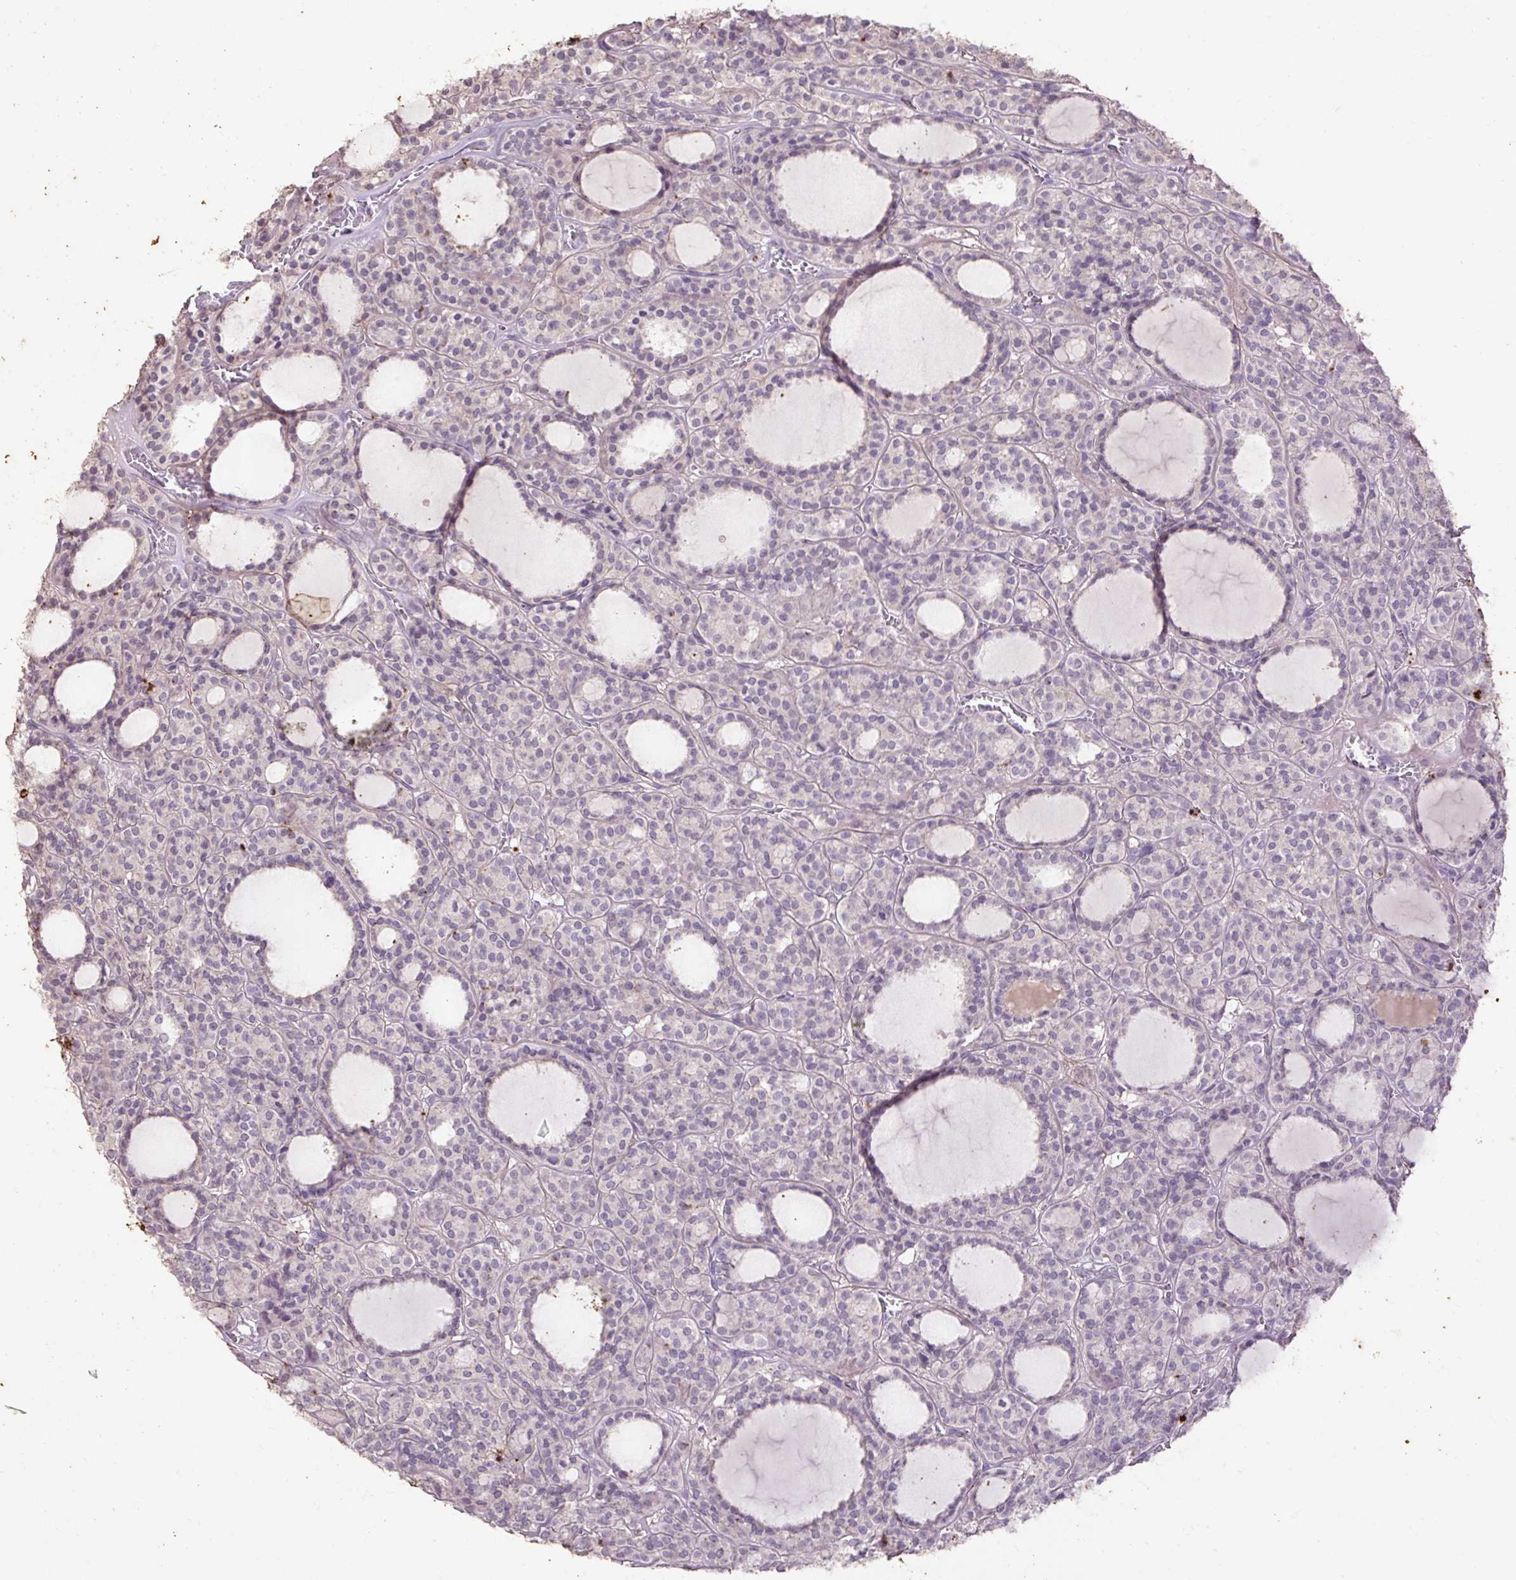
{"staining": {"intensity": "negative", "quantity": "none", "location": "none"}, "tissue": "thyroid cancer", "cell_type": "Tumor cells", "image_type": "cancer", "snomed": [{"axis": "morphology", "description": "Follicular adenoma carcinoma, NOS"}, {"axis": "topography", "description": "Thyroid gland"}], "caption": "This is an immunohistochemistry photomicrograph of thyroid cancer (follicular adenoma carcinoma). There is no staining in tumor cells.", "gene": "LRTM2", "patient": {"sex": "female", "age": 63}}